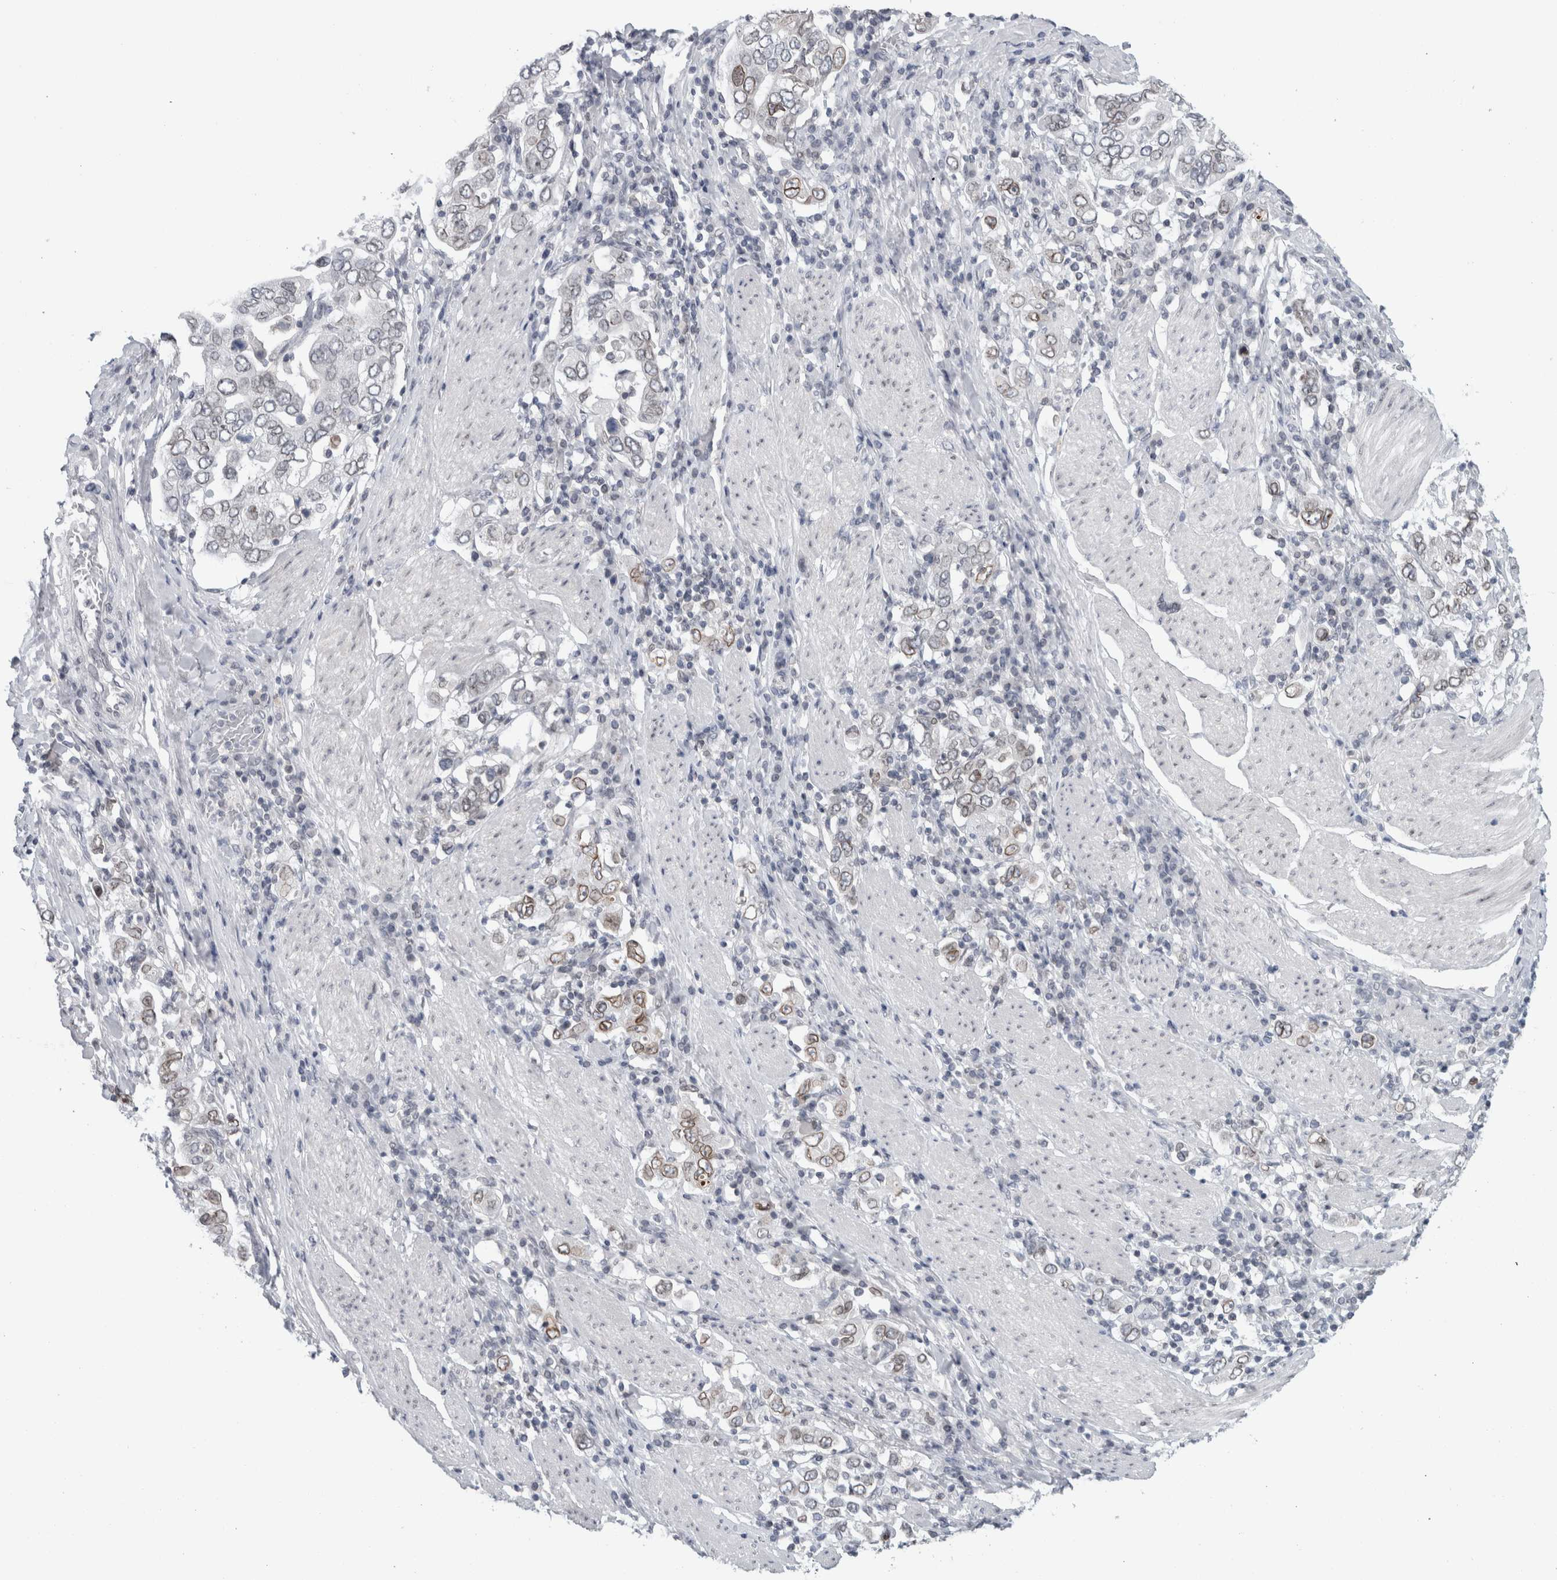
{"staining": {"intensity": "weak", "quantity": ">75%", "location": "cytoplasmic/membranous,nuclear"}, "tissue": "stomach cancer", "cell_type": "Tumor cells", "image_type": "cancer", "snomed": [{"axis": "morphology", "description": "Adenocarcinoma, NOS"}, {"axis": "topography", "description": "Stomach, upper"}], "caption": "The immunohistochemical stain labels weak cytoplasmic/membranous and nuclear positivity in tumor cells of stomach cancer (adenocarcinoma) tissue. The protein is stained brown, and the nuclei are stained in blue (DAB IHC with brightfield microscopy, high magnification).", "gene": "ZNF770", "patient": {"sex": "male", "age": 62}}